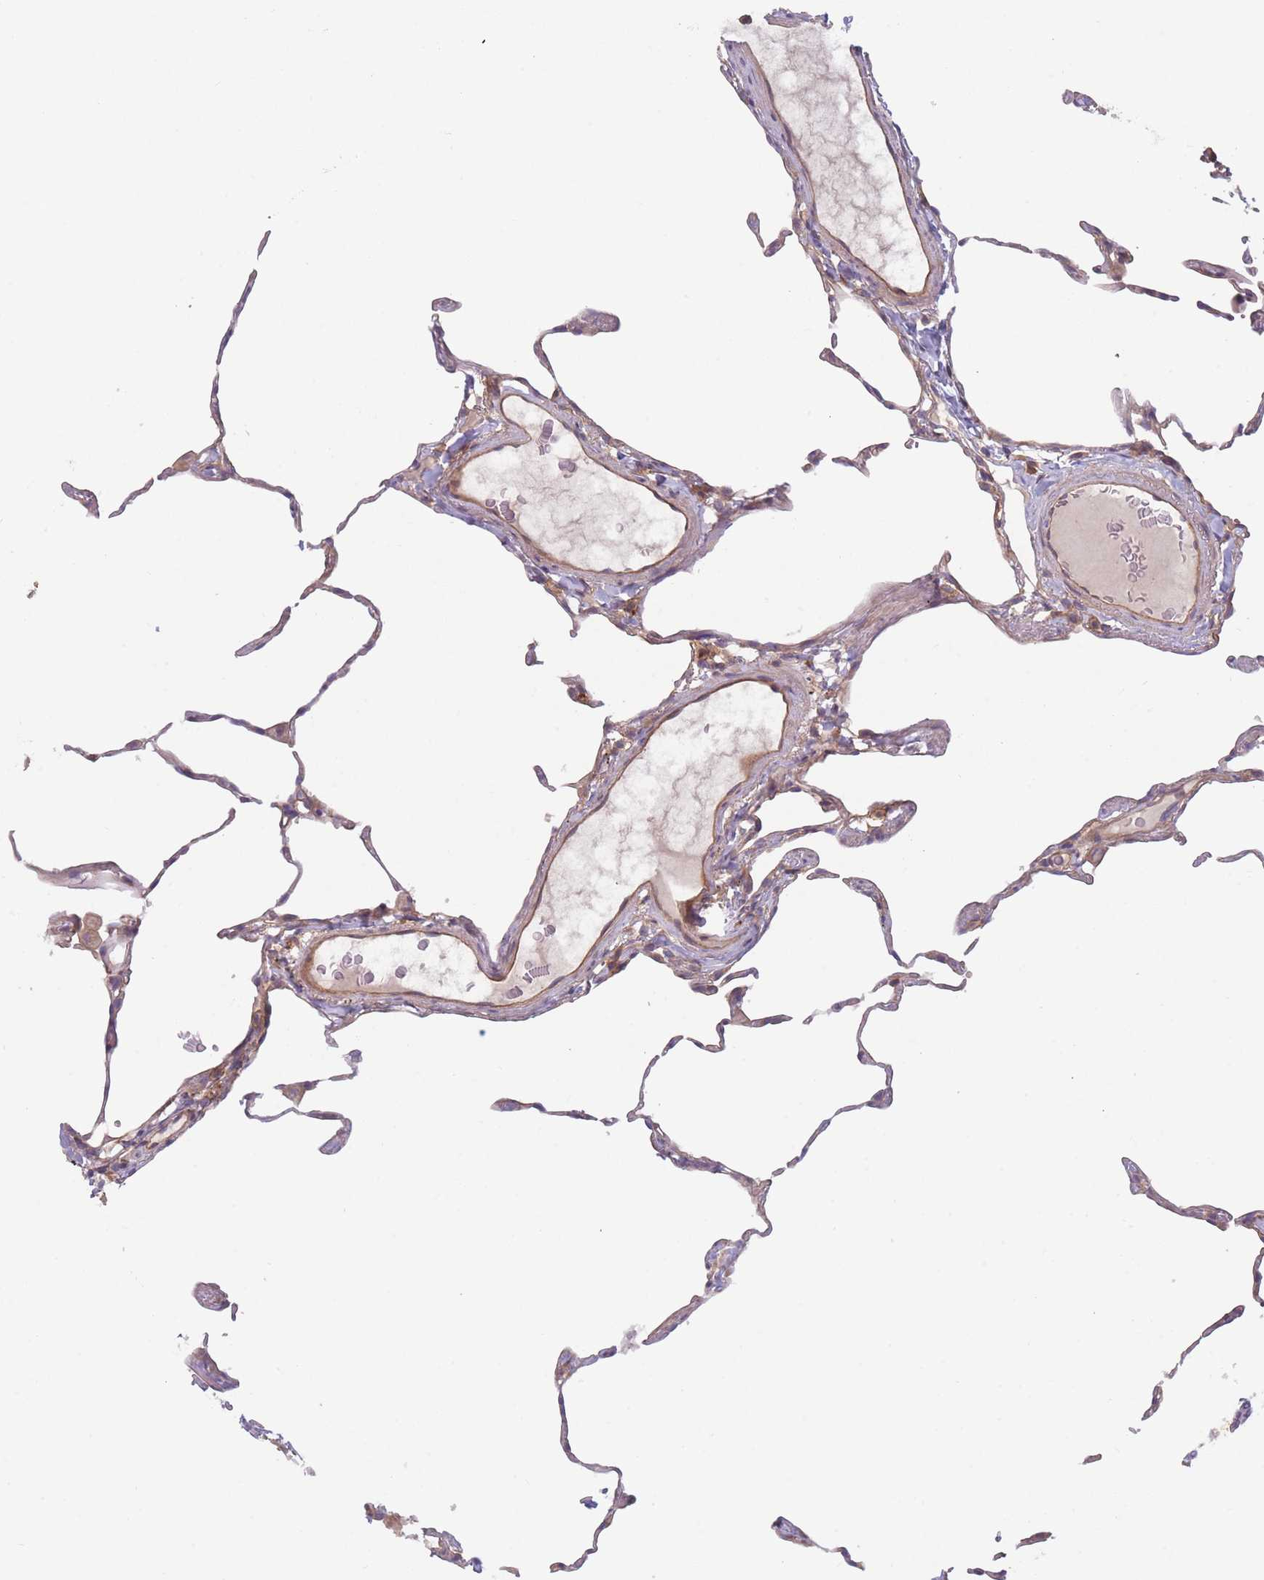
{"staining": {"intensity": "weak", "quantity": "<25%", "location": "cytoplasmic/membranous"}, "tissue": "lung", "cell_type": "Alveolar cells", "image_type": "normal", "snomed": [{"axis": "morphology", "description": "Normal tissue, NOS"}, {"axis": "topography", "description": "Lung"}], "caption": "Immunohistochemistry micrograph of normal lung: human lung stained with DAB displays no significant protein positivity in alveolar cells.", "gene": "WDR93", "patient": {"sex": "female", "age": 57}}